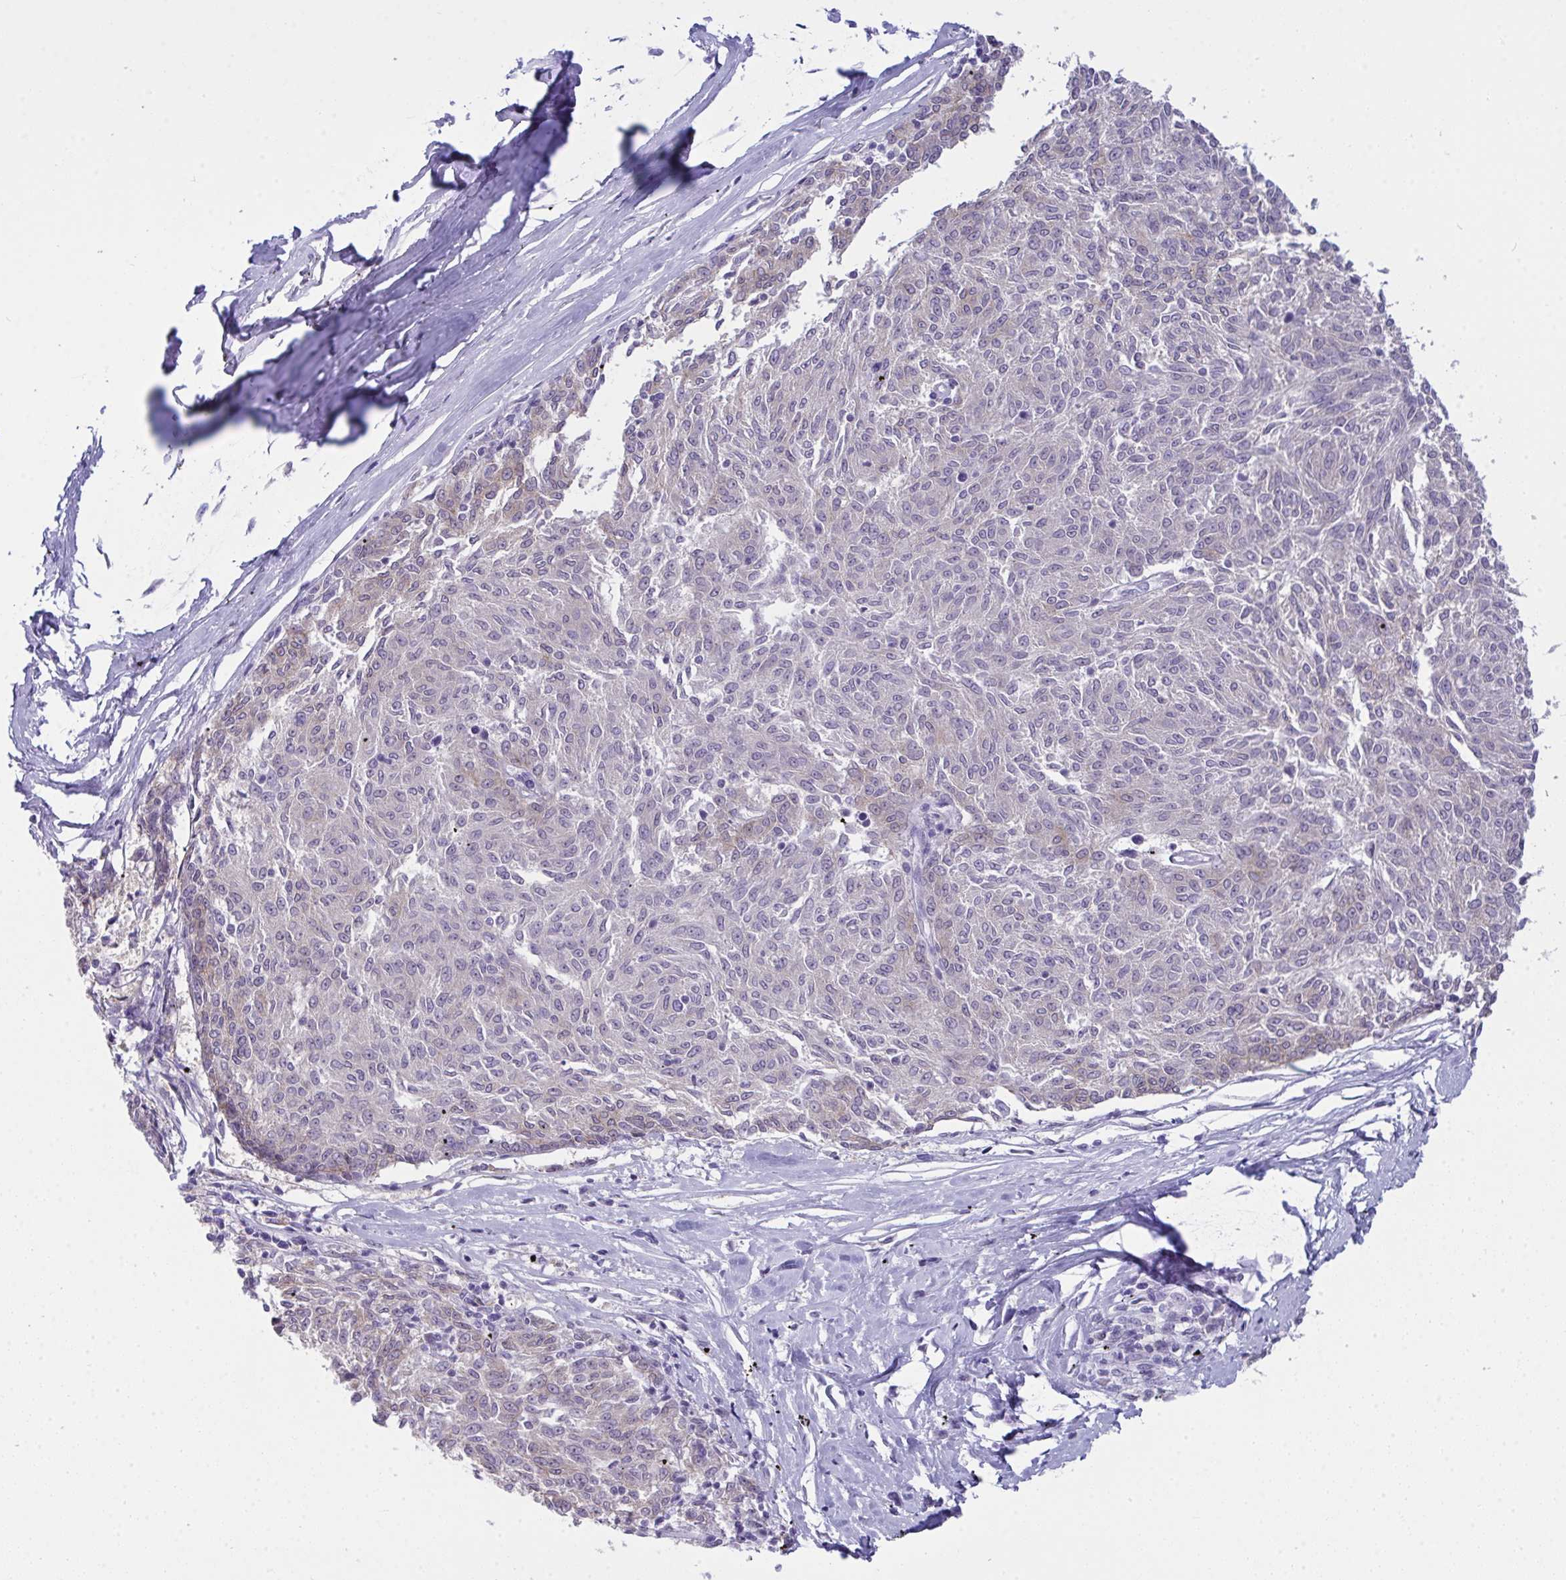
{"staining": {"intensity": "negative", "quantity": "none", "location": "none"}, "tissue": "melanoma", "cell_type": "Tumor cells", "image_type": "cancer", "snomed": [{"axis": "morphology", "description": "Malignant melanoma, NOS"}, {"axis": "topography", "description": "Skin"}], "caption": "This is a histopathology image of immunohistochemistry (IHC) staining of malignant melanoma, which shows no positivity in tumor cells.", "gene": "GLB1L2", "patient": {"sex": "female", "age": 72}}